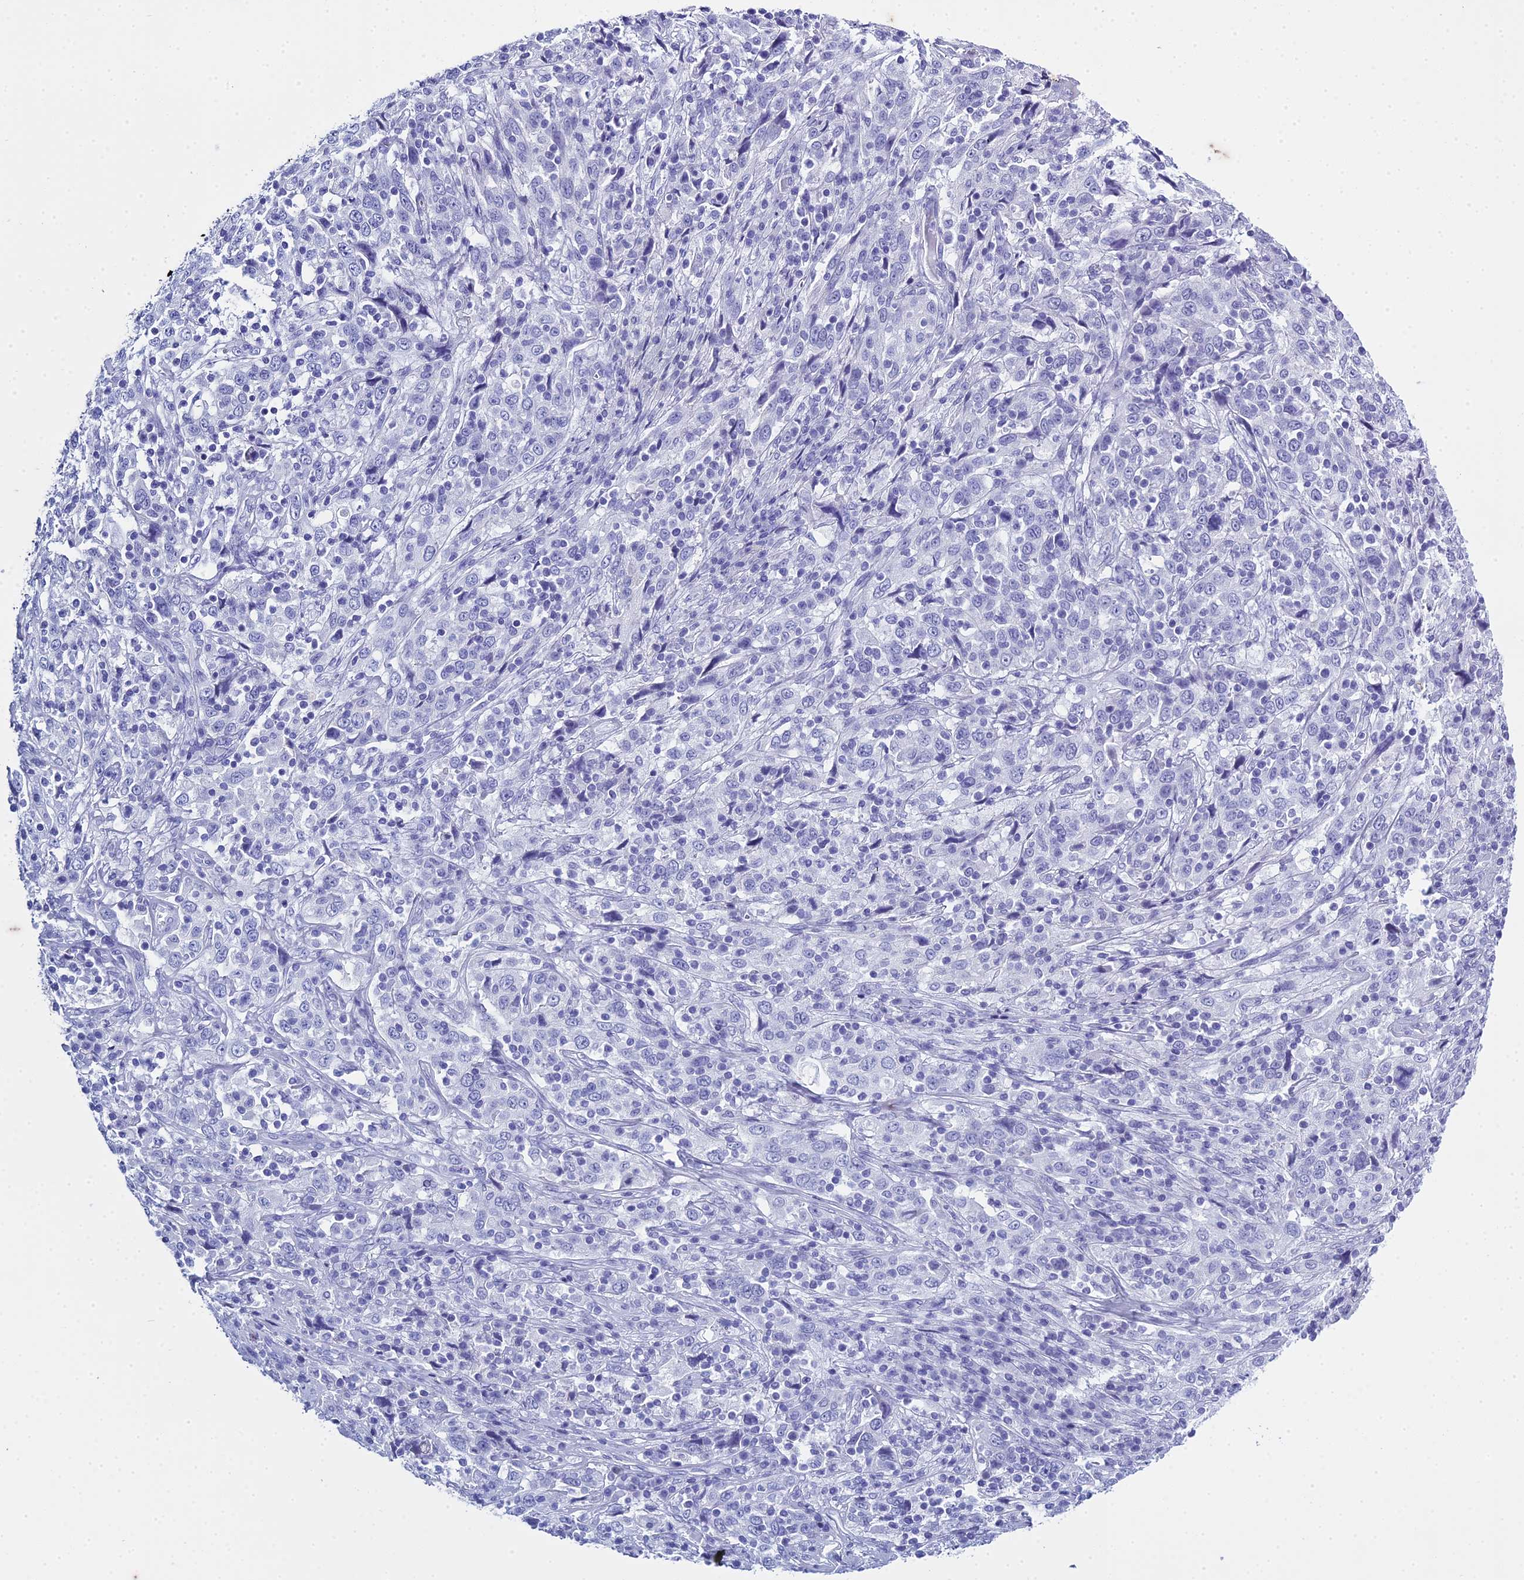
{"staining": {"intensity": "negative", "quantity": "none", "location": "none"}, "tissue": "cervical cancer", "cell_type": "Tumor cells", "image_type": "cancer", "snomed": [{"axis": "morphology", "description": "Squamous cell carcinoma, NOS"}, {"axis": "topography", "description": "Cervix"}], "caption": "The immunohistochemistry (IHC) image has no significant positivity in tumor cells of cervical cancer (squamous cell carcinoma) tissue.", "gene": "HMGB4", "patient": {"sex": "female", "age": 46}}